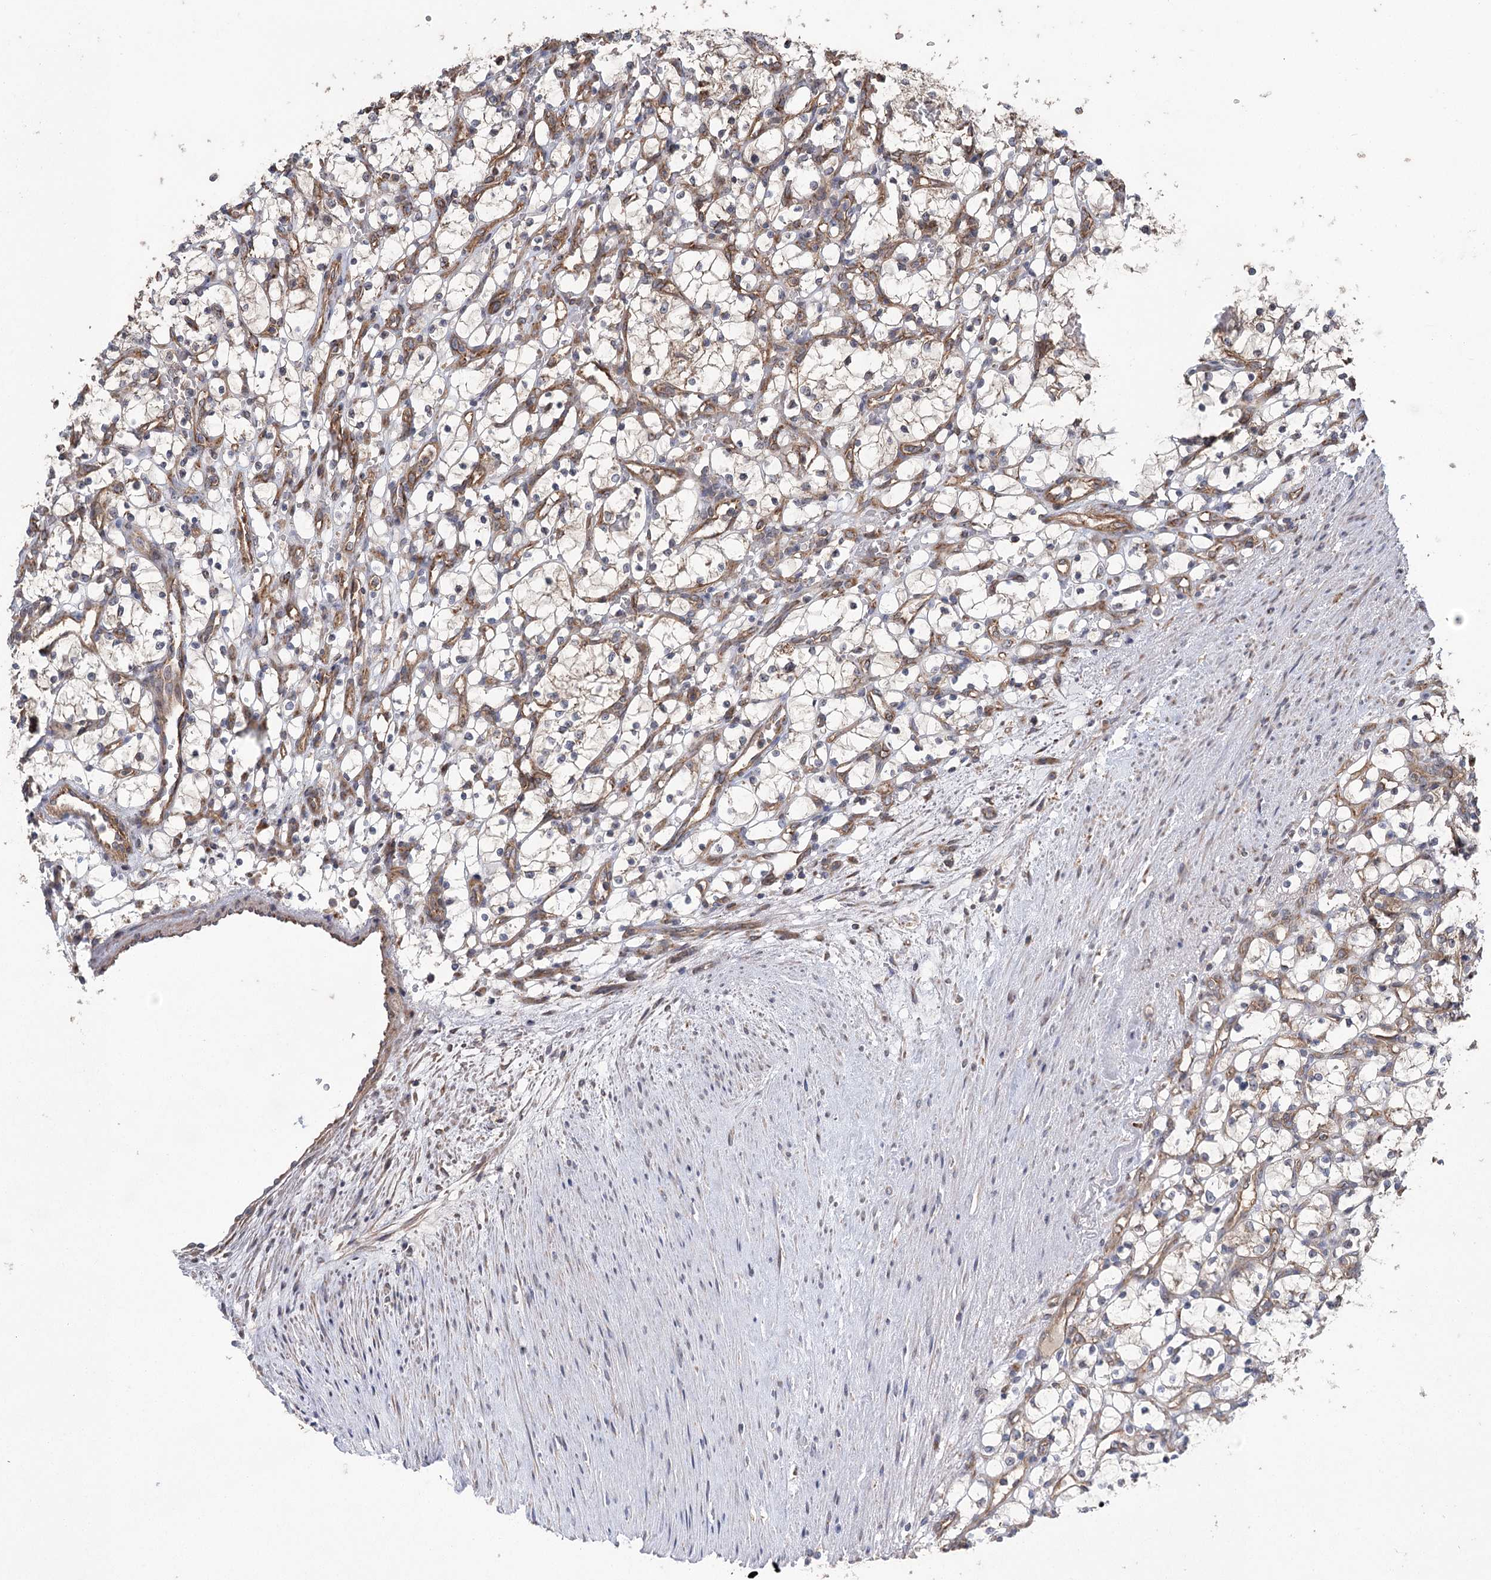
{"staining": {"intensity": "weak", "quantity": ">75%", "location": "cytoplasmic/membranous"}, "tissue": "renal cancer", "cell_type": "Tumor cells", "image_type": "cancer", "snomed": [{"axis": "morphology", "description": "Adenocarcinoma, NOS"}, {"axis": "topography", "description": "Kidney"}], "caption": "Immunohistochemistry (IHC) (DAB (3,3'-diaminobenzidine)) staining of renal cancer demonstrates weak cytoplasmic/membranous protein positivity in approximately >75% of tumor cells.", "gene": "RWDD4", "patient": {"sex": "female", "age": 69}}